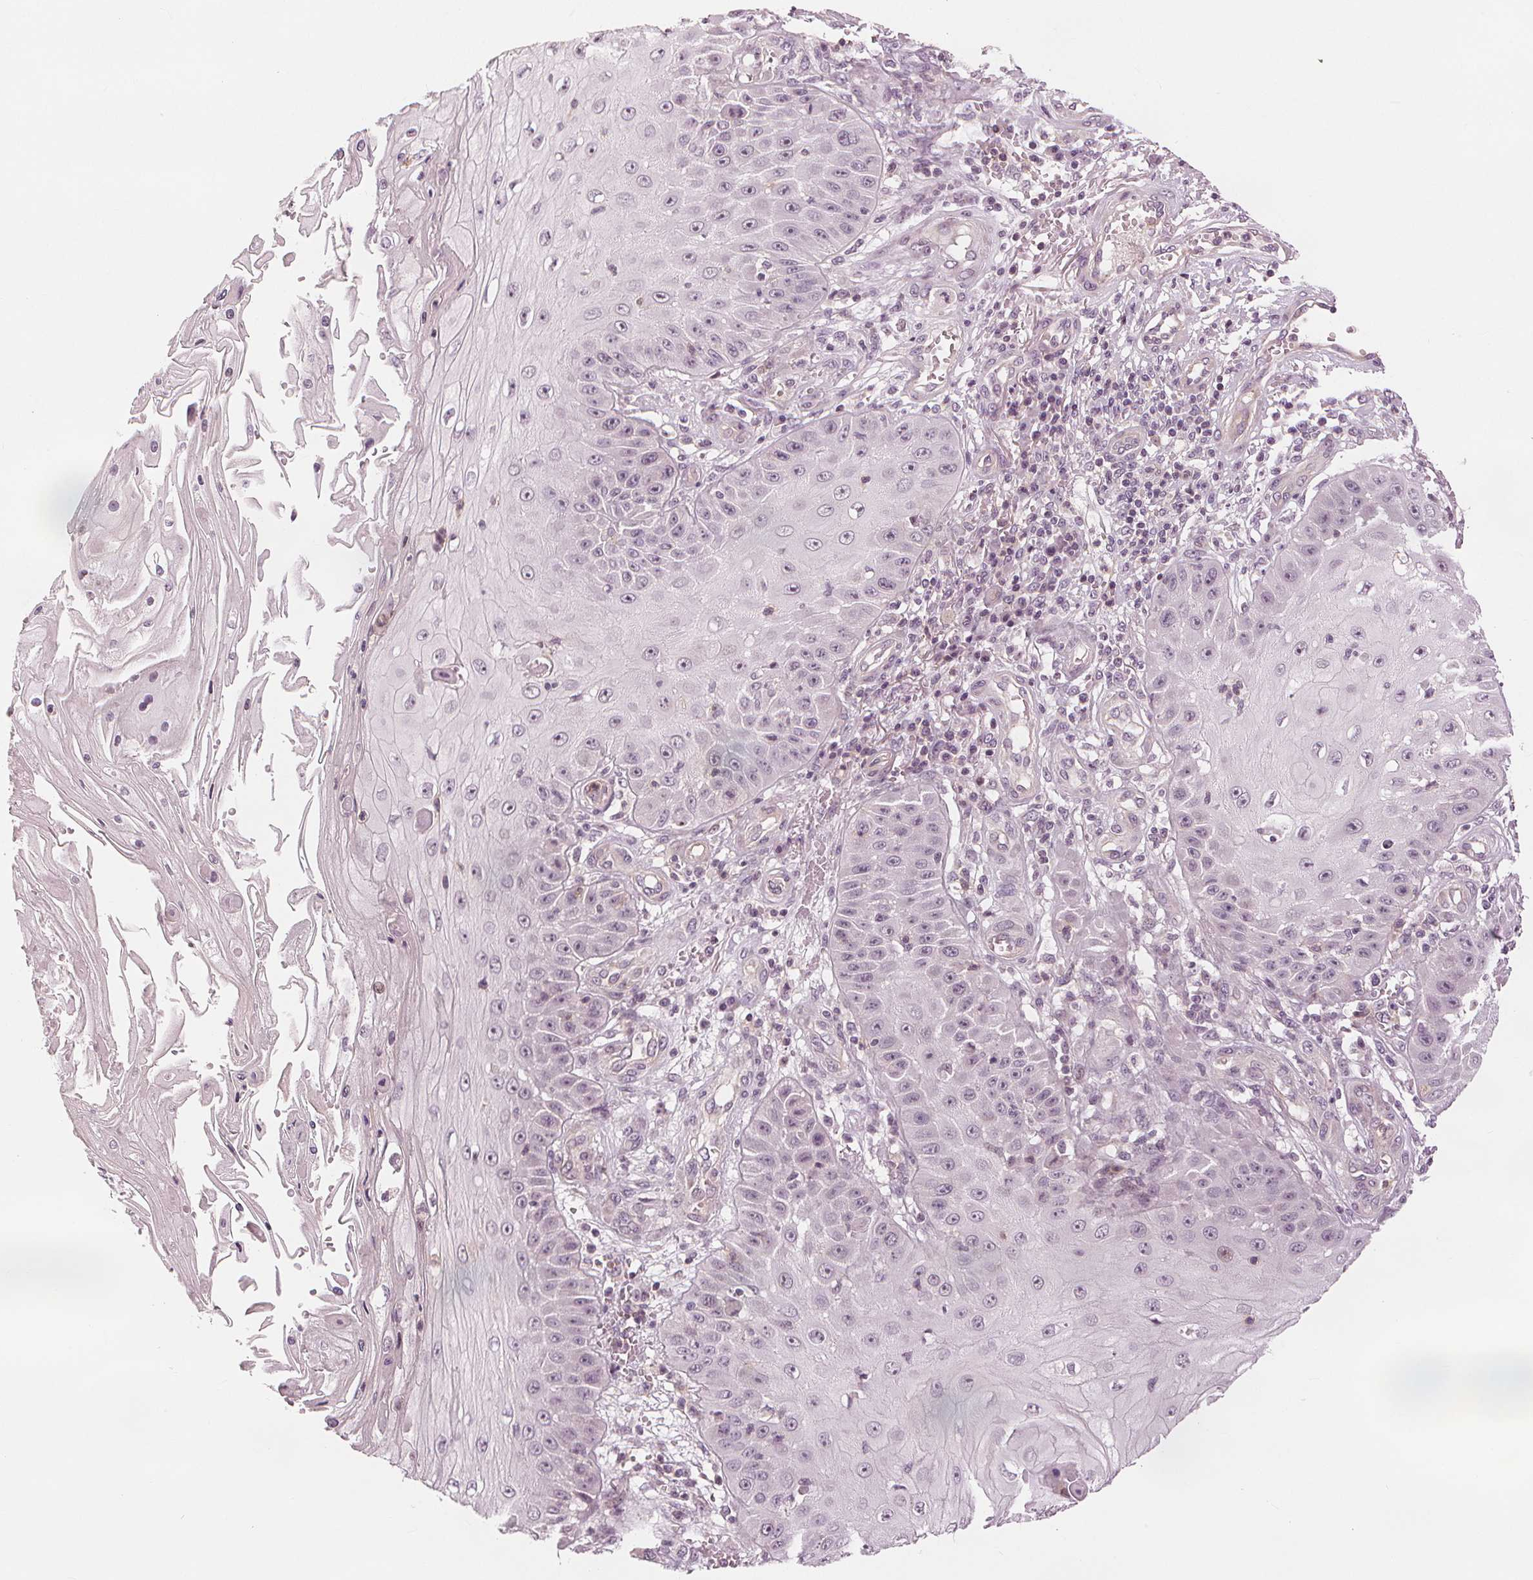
{"staining": {"intensity": "negative", "quantity": "none", "location": "none"}, "tissue": "skin cancer", "cell_type": "Tumor cells", "image_type": "cancer", "snomed": [{"axis": "morphology", "description": "Squamous cell carcinoma, NOS"}, {"axis": "topography", "description": "Skin"}], "caption": "Micrograph shows no protein staining in tumor cells of skin cancer tissue.", "gene": "SLC34A1", "patient": {"sex": "male", "age": 70}}